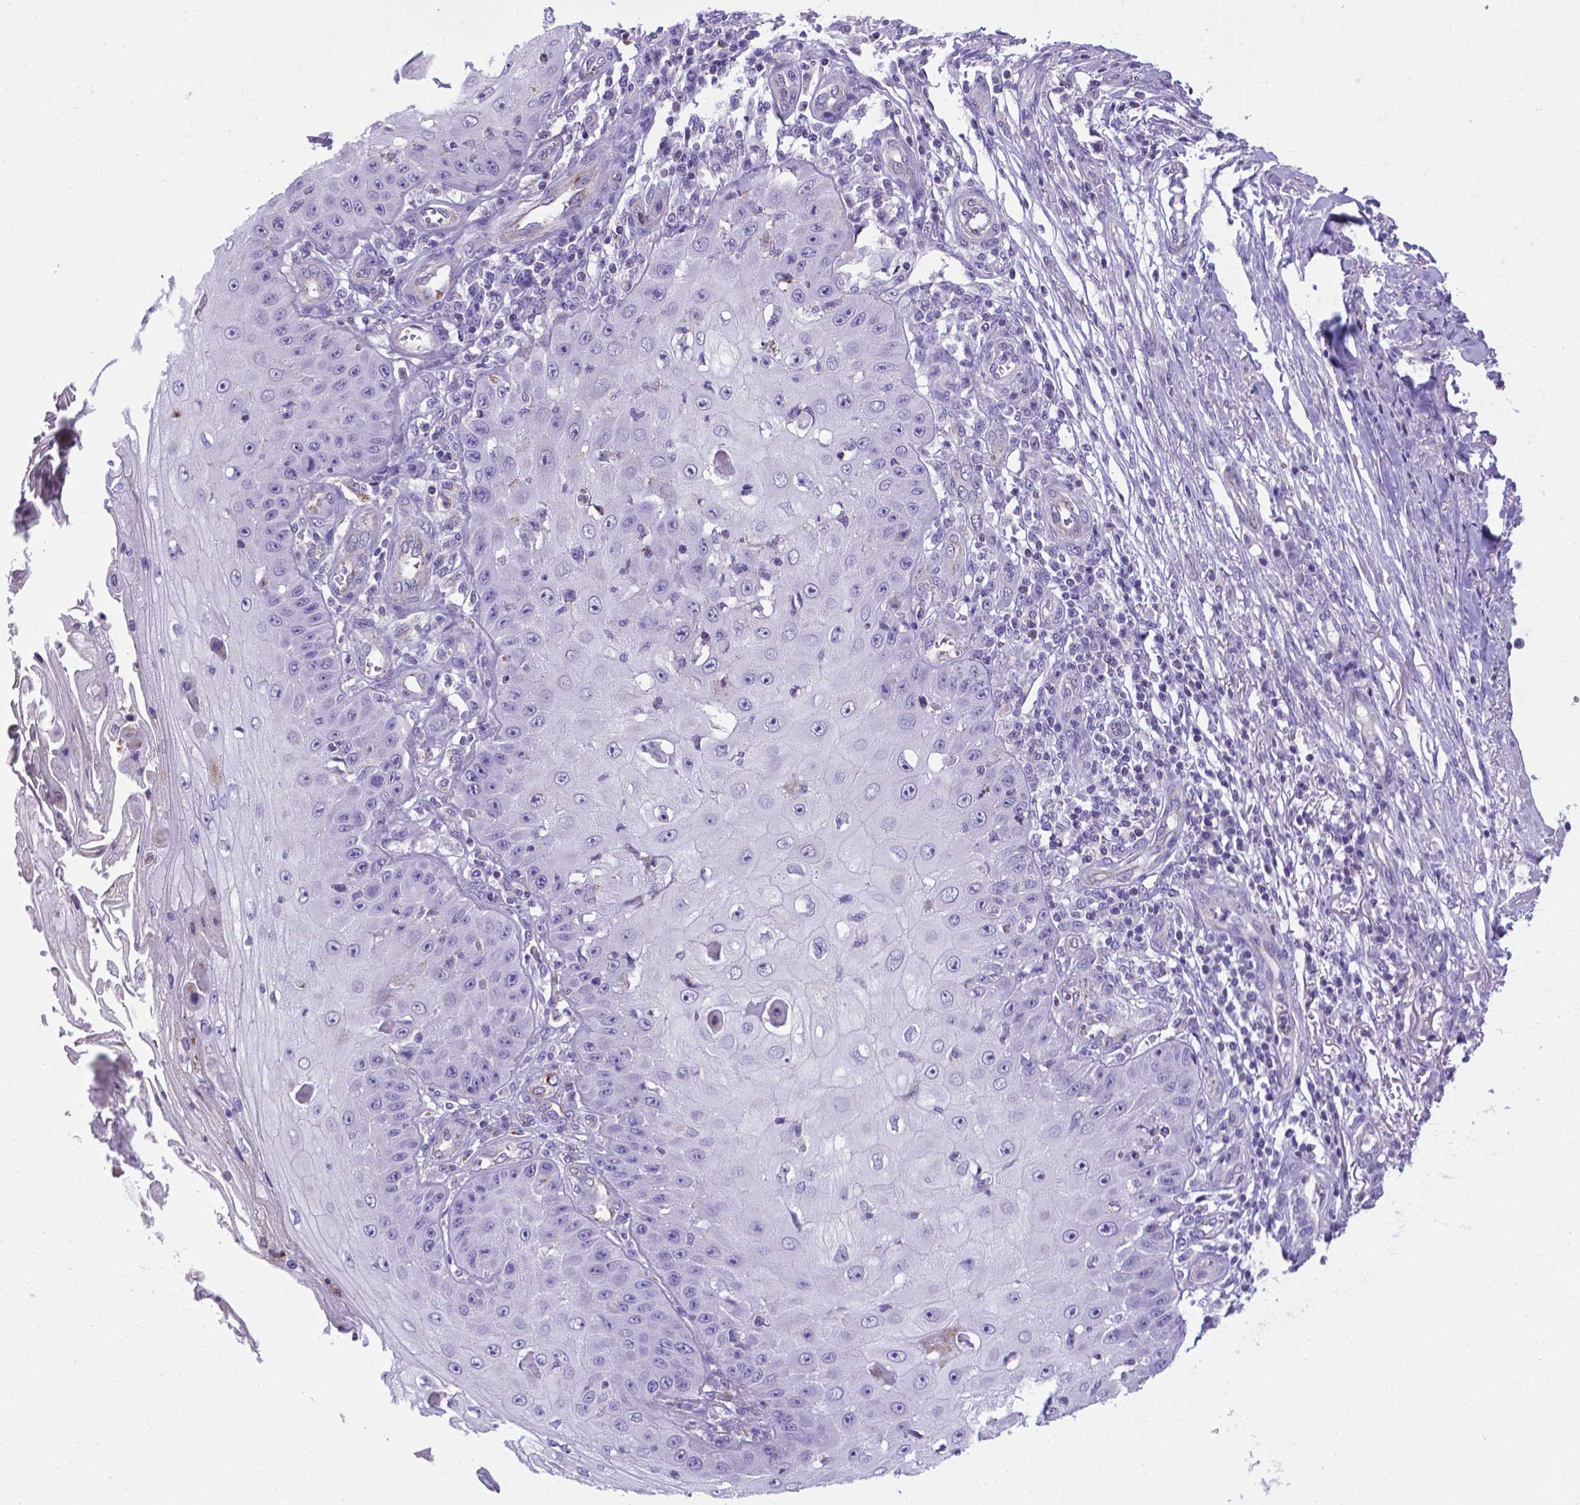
{"staining": {"intensity": "negative", "quantity": "none", "location": "none"}, "tissue": "skin cancer", "cell_type": "Tumor cells", "image_type": "cancer", "snomed": [{"axis": "morphology", "description": "Squamous cell carcinoma, NOS"}, {"axis": "topography", "description": "Skin"}], "caption": "This is an immunohistochemistry histopathology image of squamous cell carcinoma (skin). There is no staining in tumor cells.", "gene": "POU3F3", "patient": {"sex": "male", "age": 70}}